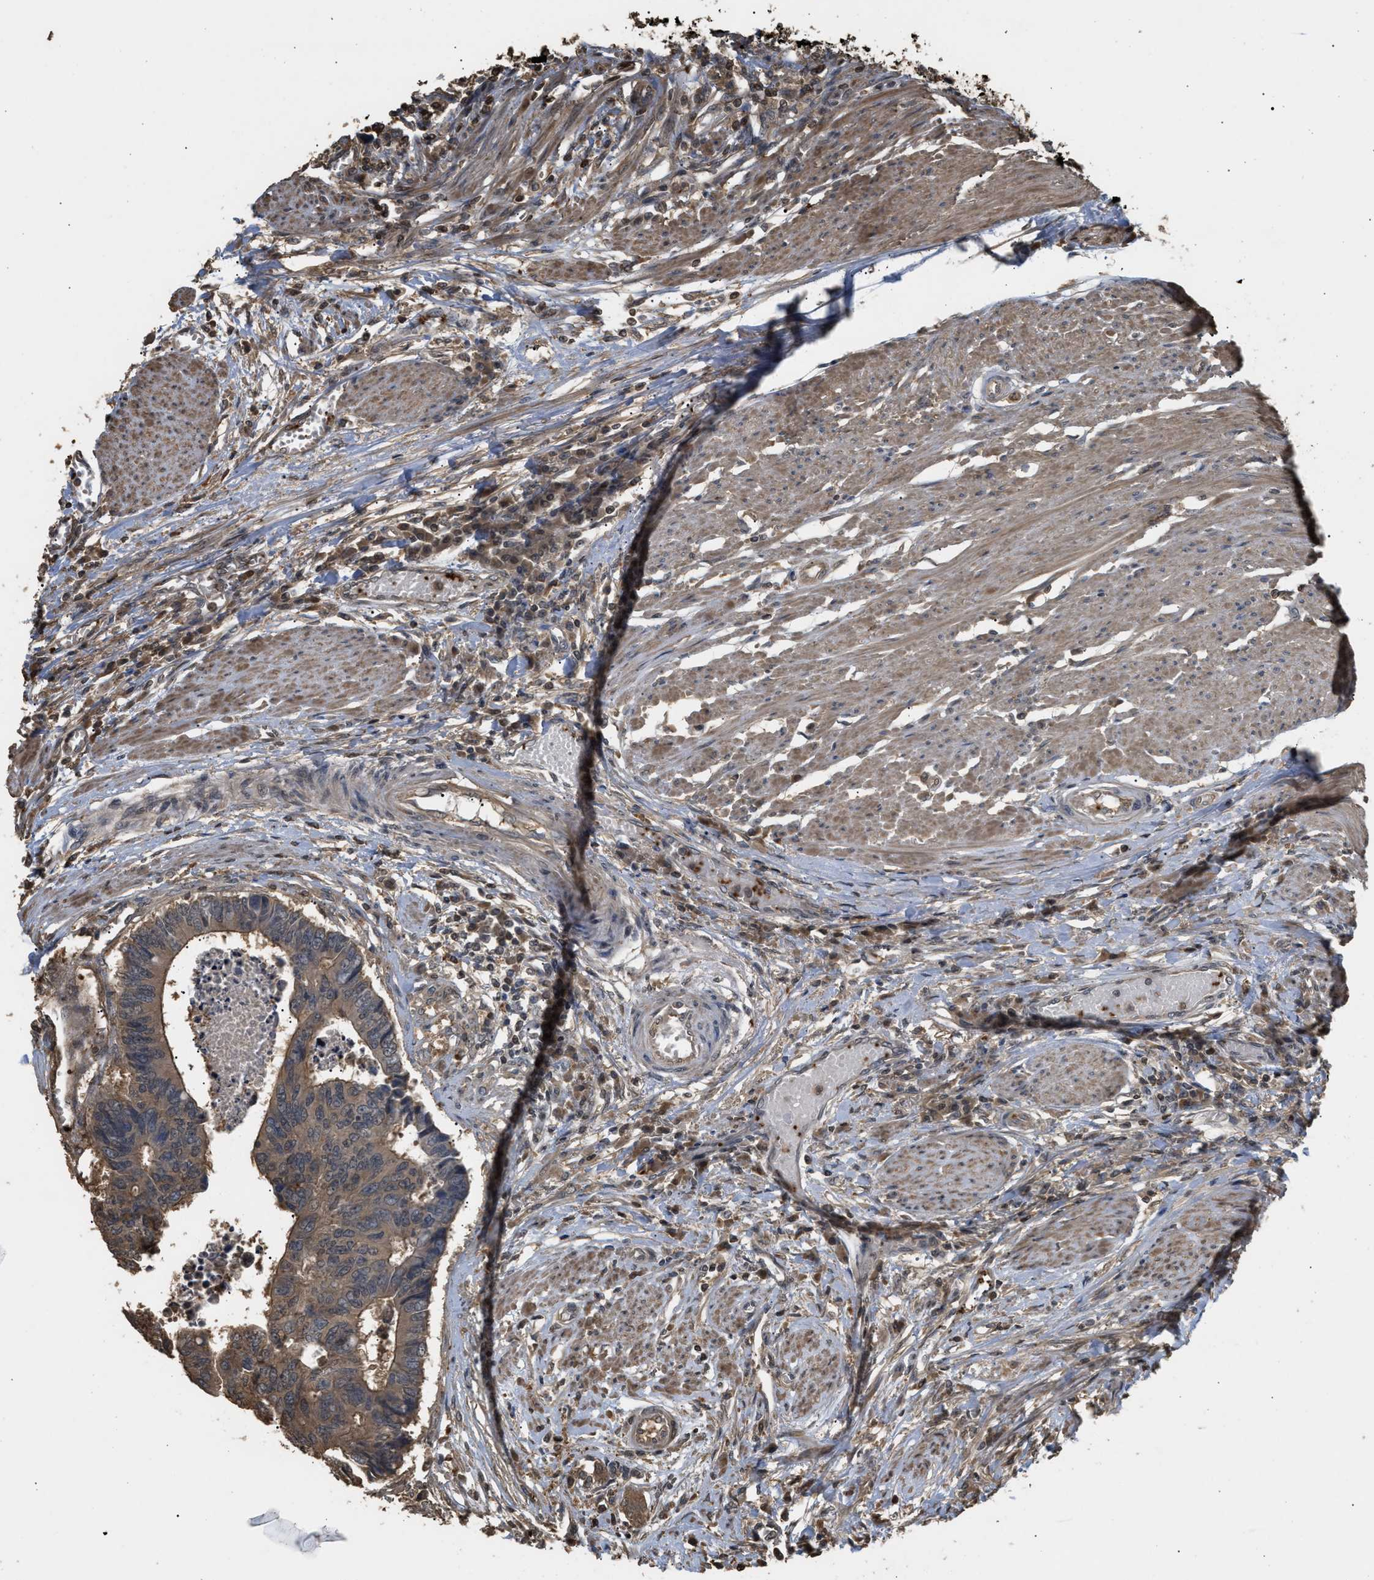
{"staining": {"intensity": "weak", "quantity": ">75%", "location": "cytoplasmic/membranous"}, "tissue": "colorectal cancer", "cell_type": "Tumor cells", "image_type": "cancer", "snomed": [{"axis": "morphology", "description": "Adenocarcinoma, NOS"}, {"axis": "topography", "description": "Rectum"}], "caption": "A brown stain shows weak cytoplasmic/membranous positivity of a protein in adenocarcinoma (colorectal) tumor cells. (IHC, brightfield microscopy, high magnification).", "gene": "ARHGDIA", "patient": {"sex": "male", "age": 84}}